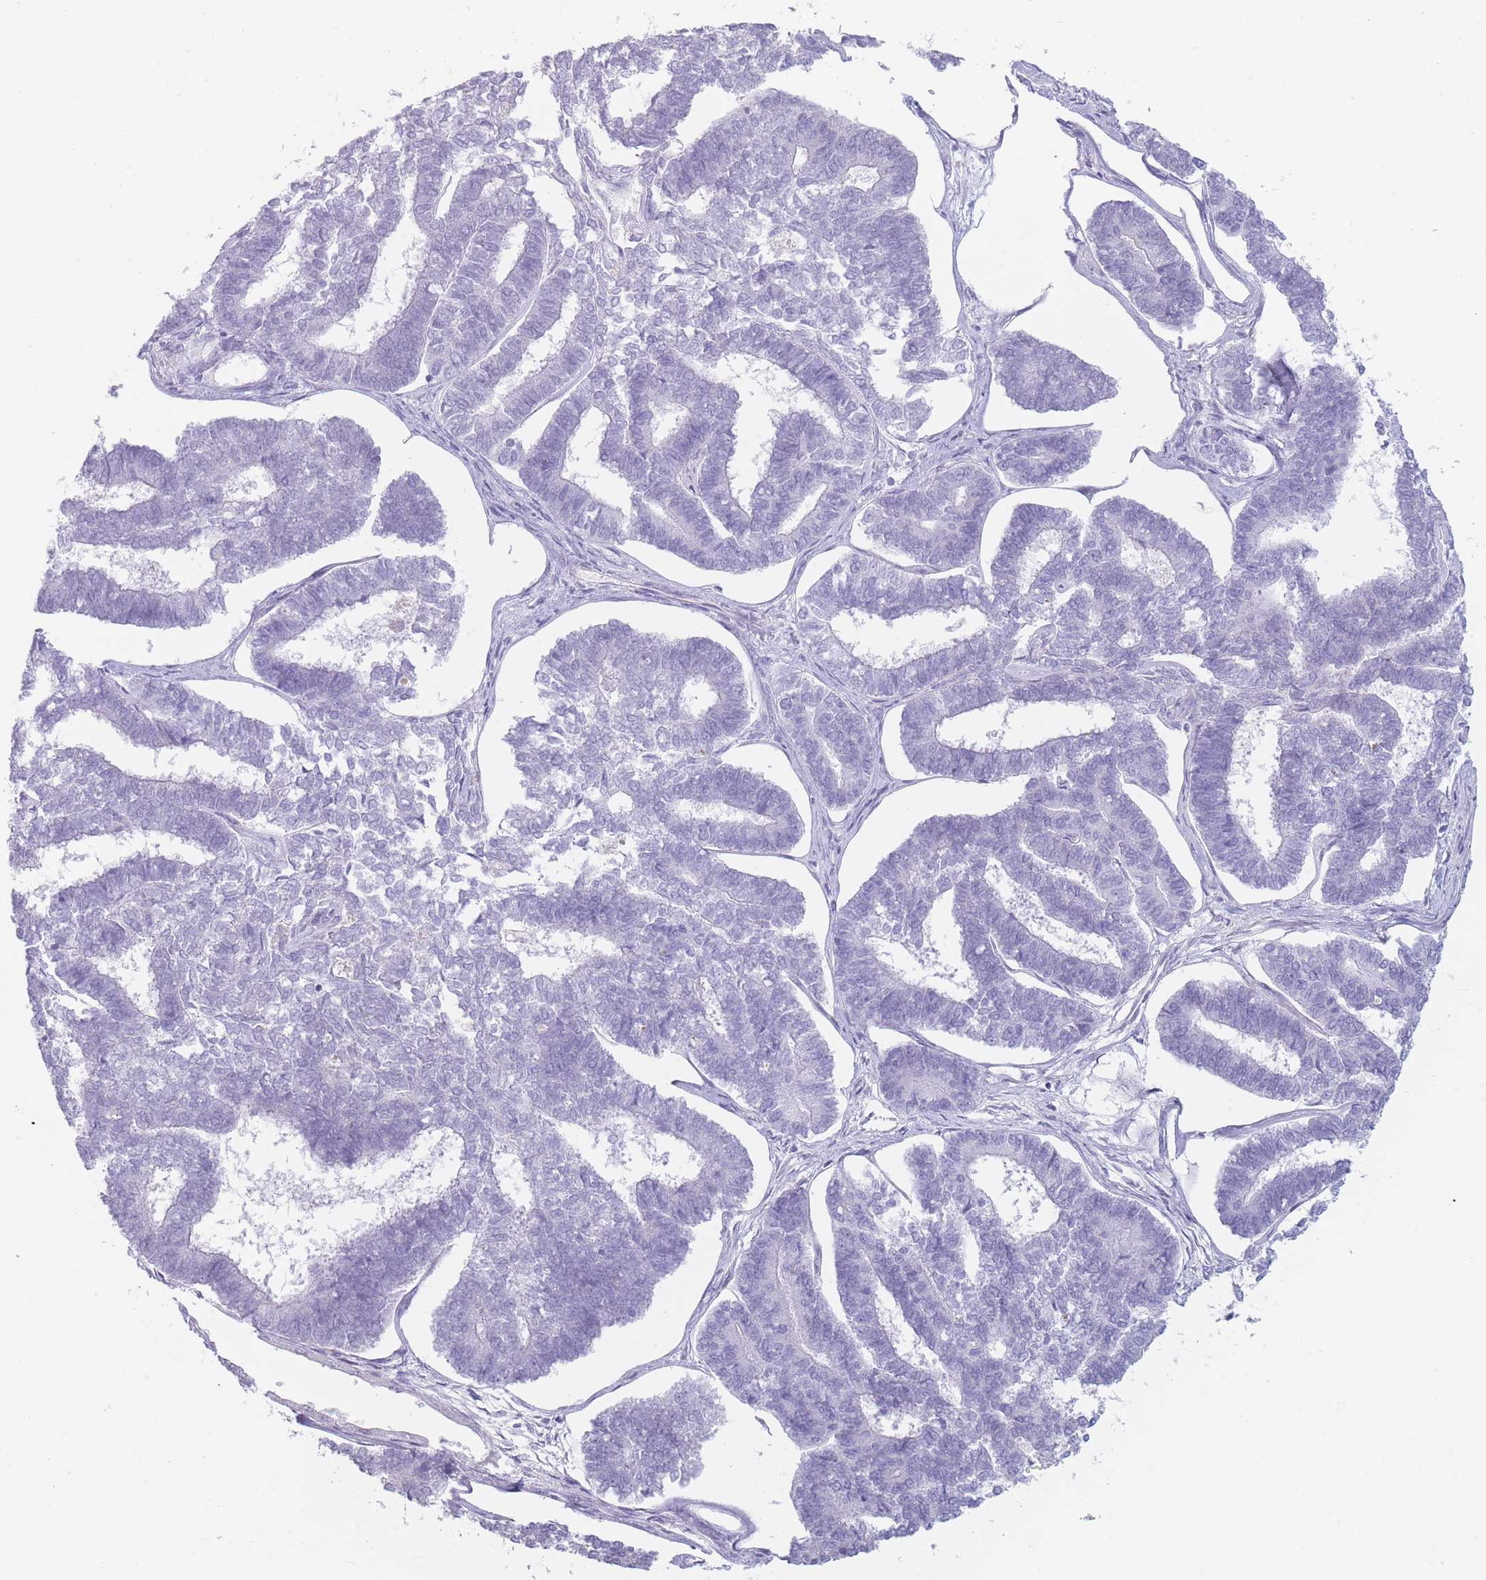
{"staining": {"intensity": "negative", "quantity": "none", "location": "none"}, "tissue": "endometrial cancer", "cell_type": "Tumor cells", "image_type": "cancer", "snomed": [{"axis": "morphology", "description": "Adenocarcinoma, NOS"}, {"axis": "topography", "description": "Endometrium"}], "caption": "A high-resolution photomicrograph shows IHC staining of adenocarcinoma (endometrial), which demonstrates no significant expression in tumor cells.", "gene": "GPR12", "patient": {"sex": "female", "age": 70}}